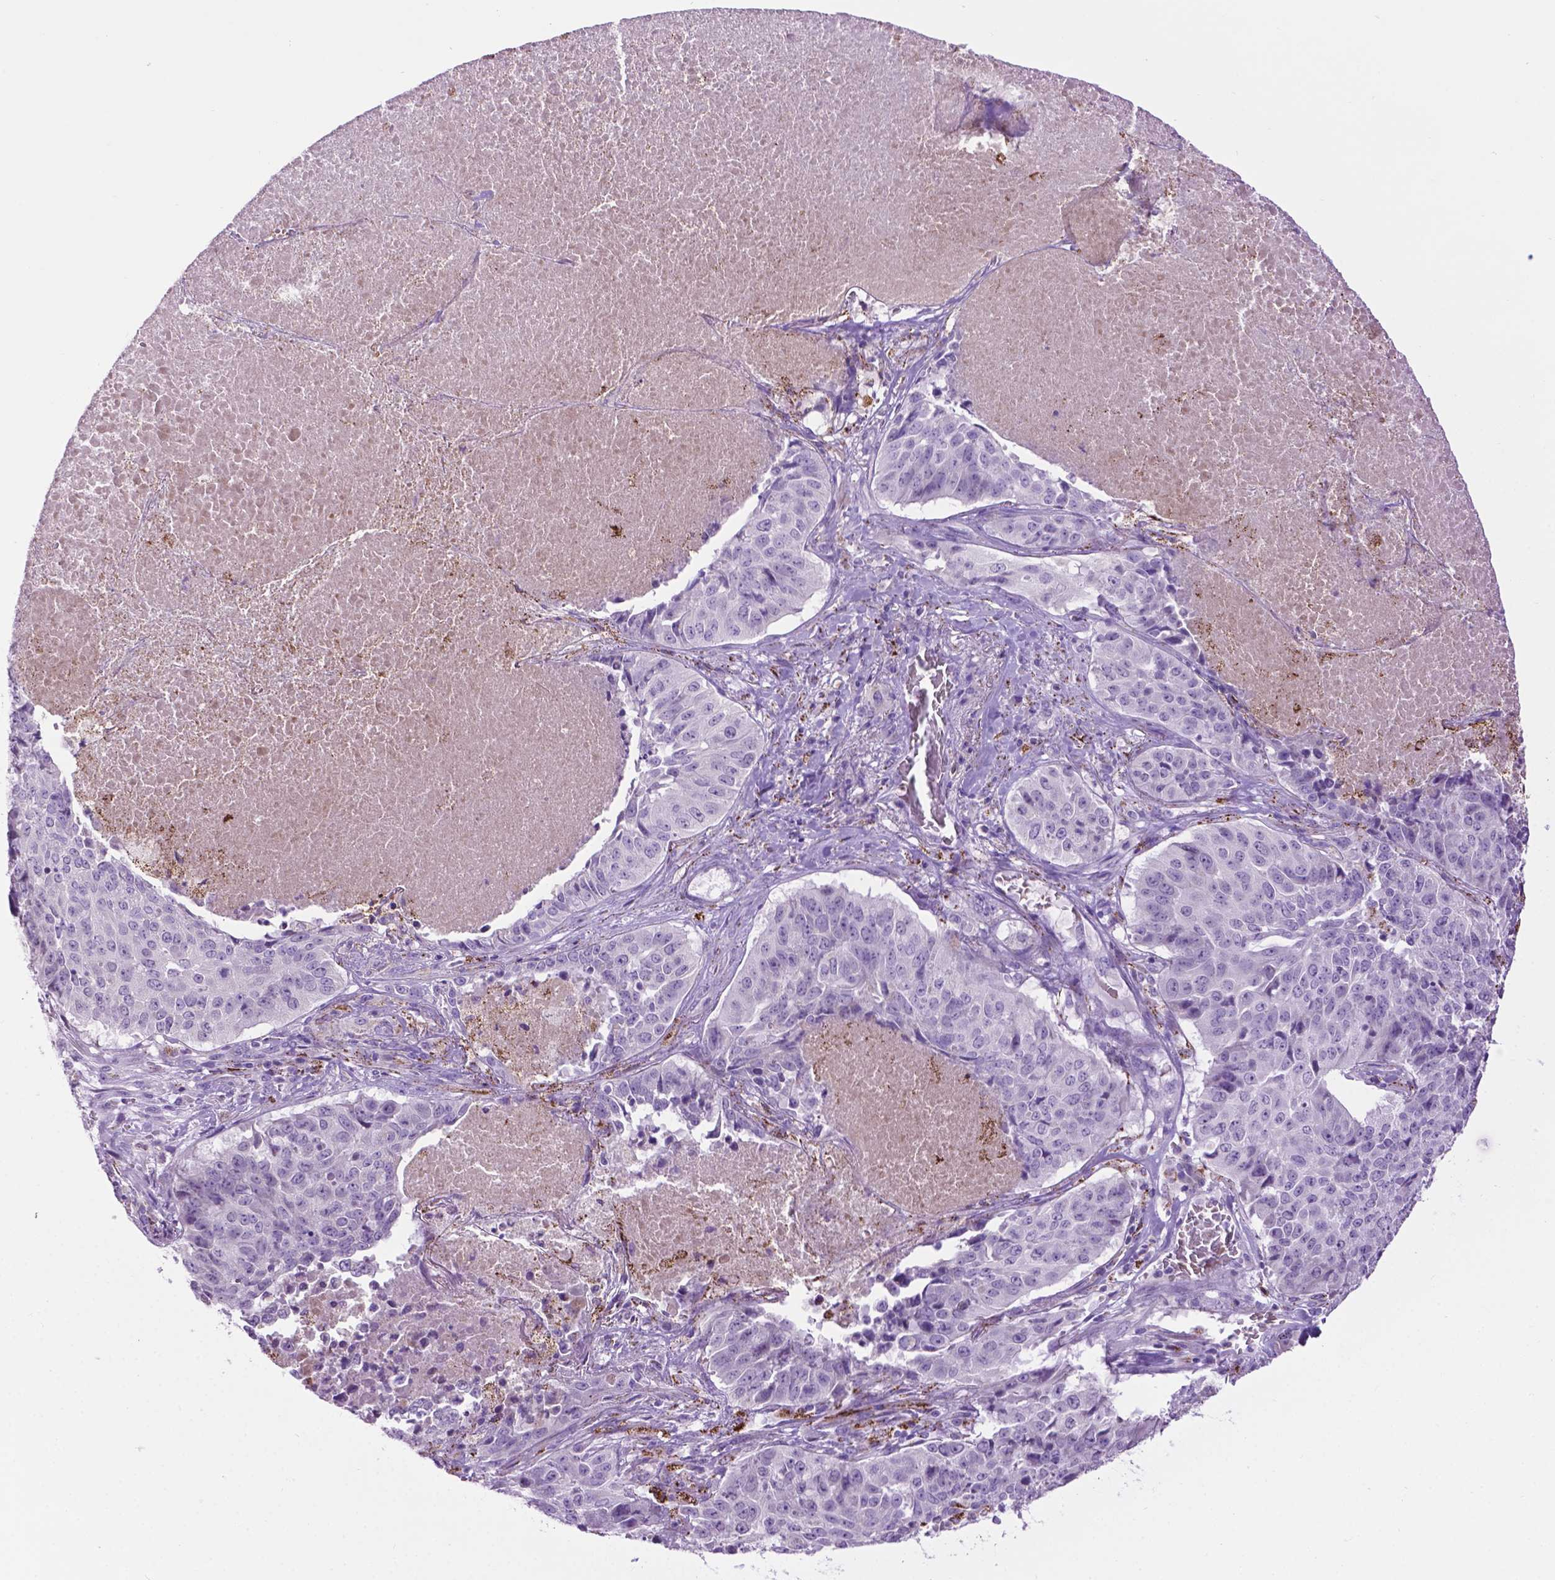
{"staining": {"intensity": "negative", "quantity": "none", "location": "none"}, "tissue": "lung cancer", "cell_type": "Tumor cells", "image_type": "cancer", "snomed": [{"axis": "morphology", "description": "Normal tissue, NOS"}, {"axis": "morphology", "description": "Squamous cell carcinoma, NOS"}, {"axis": "topography", "description": "Bronchus"}, {"axis": "topography", "description": "Lung"}], "caption": "An immunohistochemistry micrograph of squamous cell carcinoma (lung) is shown. There is no staining in tumor cells of squamous cell carcinoma (lung). Brightfield microscopy of immunohistochemistry stained with DAB (brown) and hematoxylin (blue), captured at high magnification.", "gene": "TMEM132E", "patient": {"sex": "male", "age": 64}}